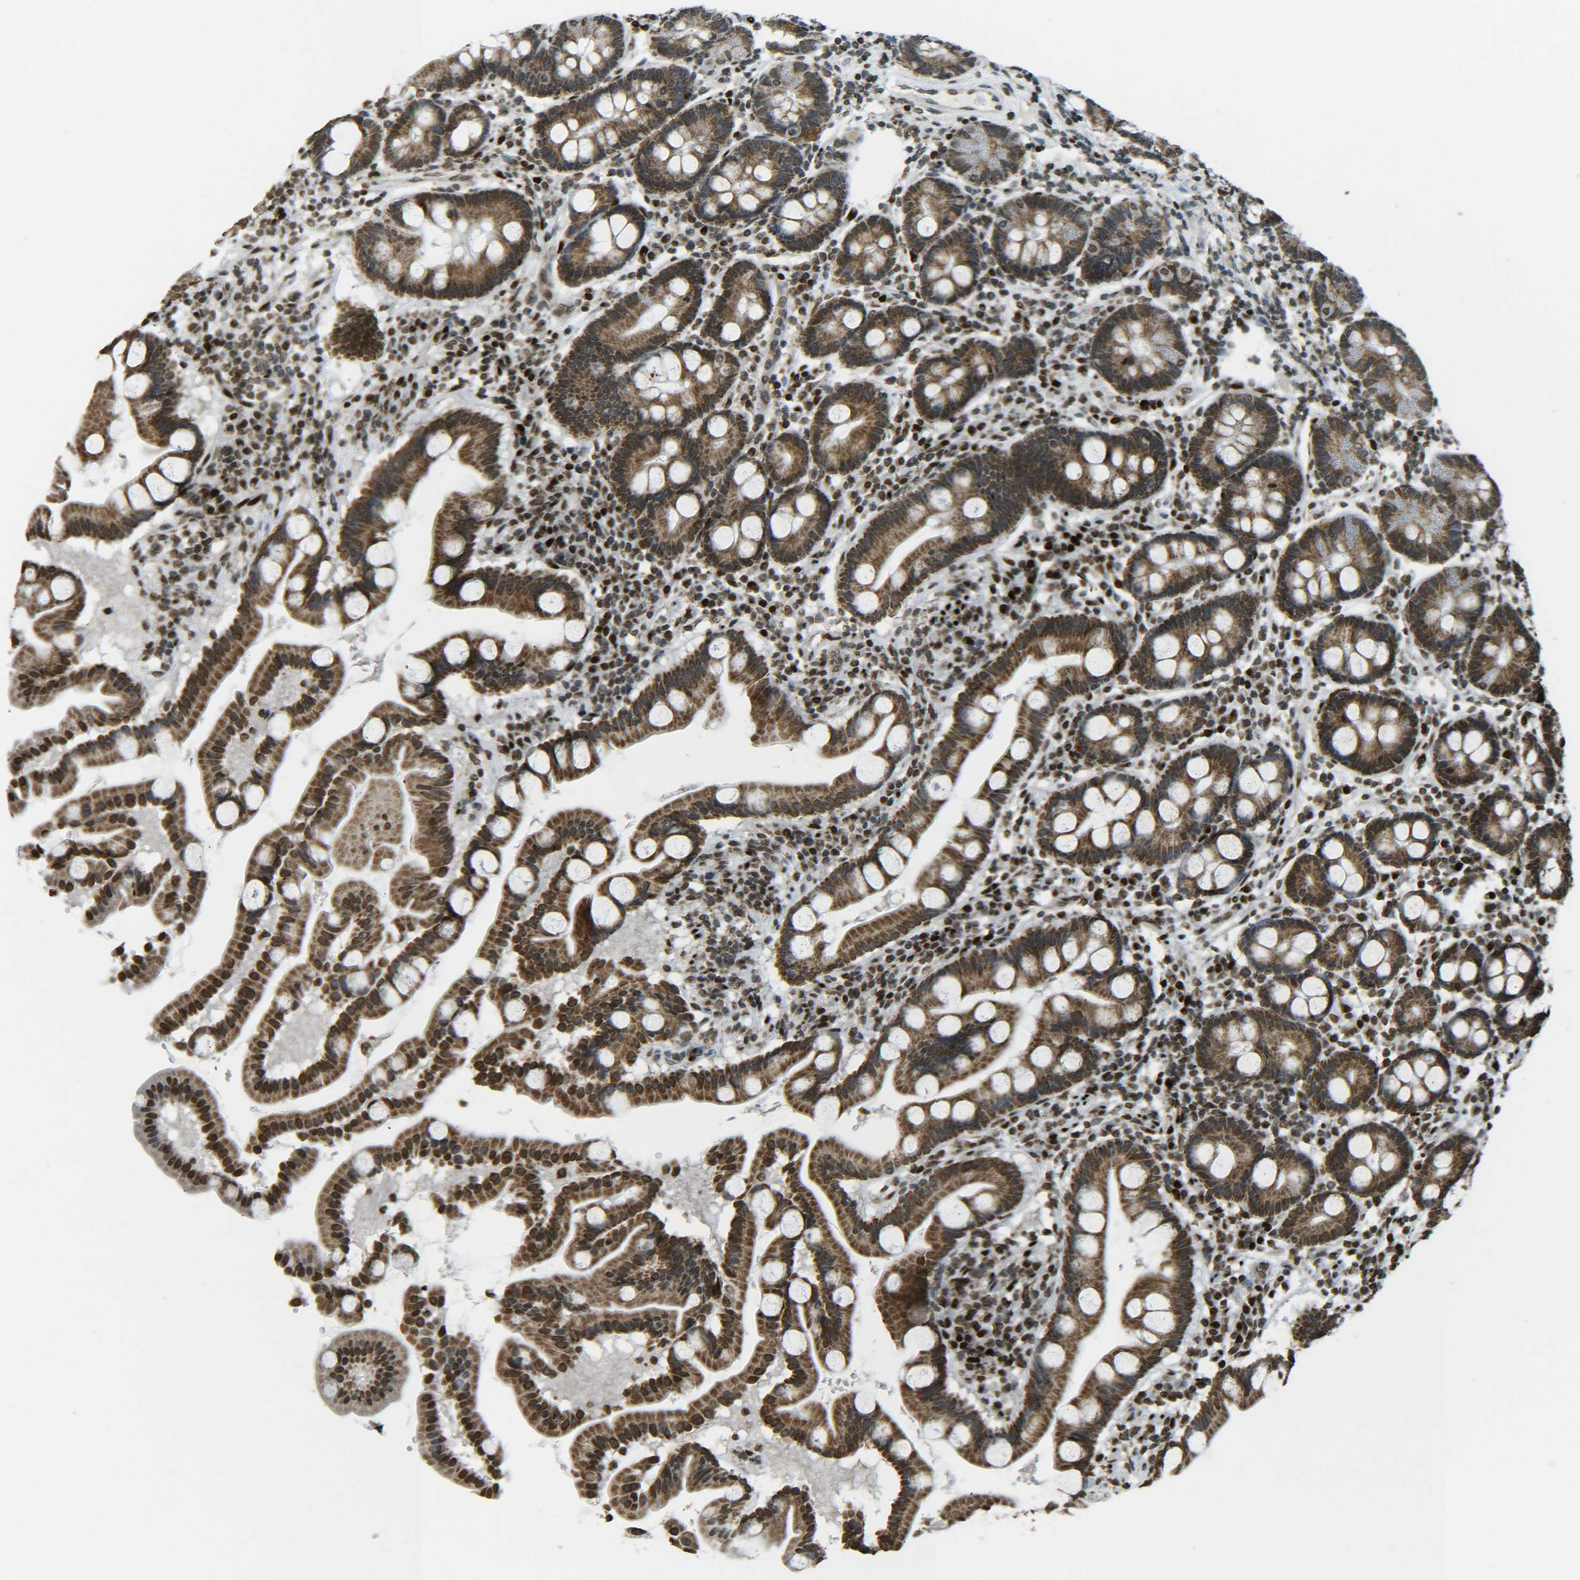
{"staining": {"intensity": "strong", "quantity": ">75%", "location": "cytoplasmic/membranous,nuclear"}, "tissue": "duodenum", "cell_type": "Glandular cells", "image_type": "normal", "snomed": [{"axis": "morphology", "description": "Normal tissue, NOS"}, {"axis": "topography", "description": "Duodenum"}], "caption": "Strong cytoplasmic/membranous,nuclear staining for a protein is seen in approximately >75% of glandular cells of benign duodenum using immunohistochemistry (IHC).", "gene": "NEUROG2", "patient": {"sex": "male", "age": 50}}